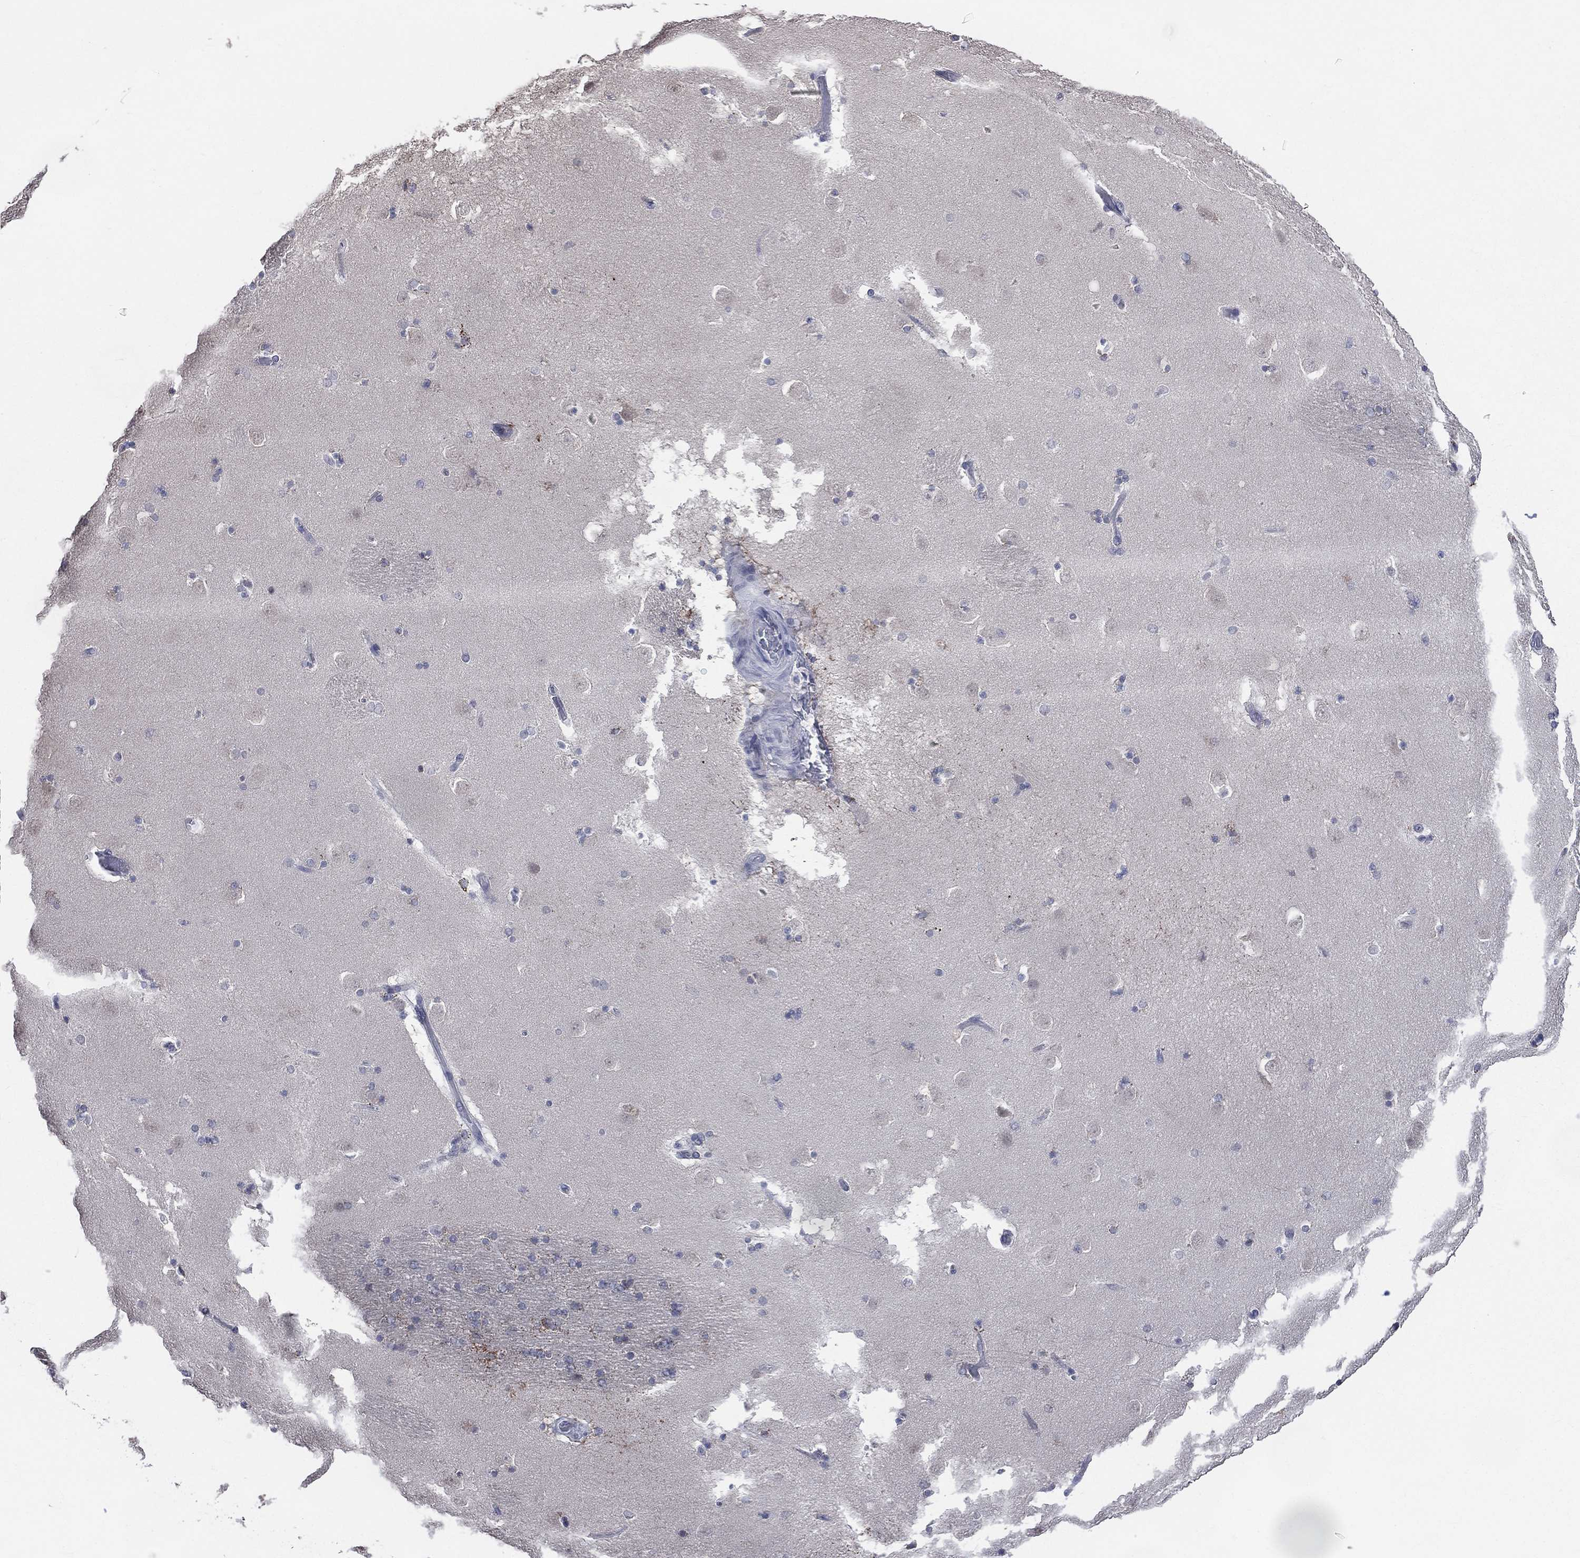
{"staining": {"intensity": "moderate", "quantity": "<25%", "location": "cytoplasmic/membranous"}, "tissue": "caudate", "cell_type": "Glial cells", "image_type": "normal", "snomed": [{"axis": "morphology", "description": "Normal tissue, NOS"}, {"axis": "topography", "description": "Lateral ventricle wall"}], "caption": "Caudate stained with immunohistochemistry reveals moderate cytoplasmic/membranous staining in about <25% of glial cells.", "gene": "AKAP3", "patient": {"sex": "male", "age": 51}}